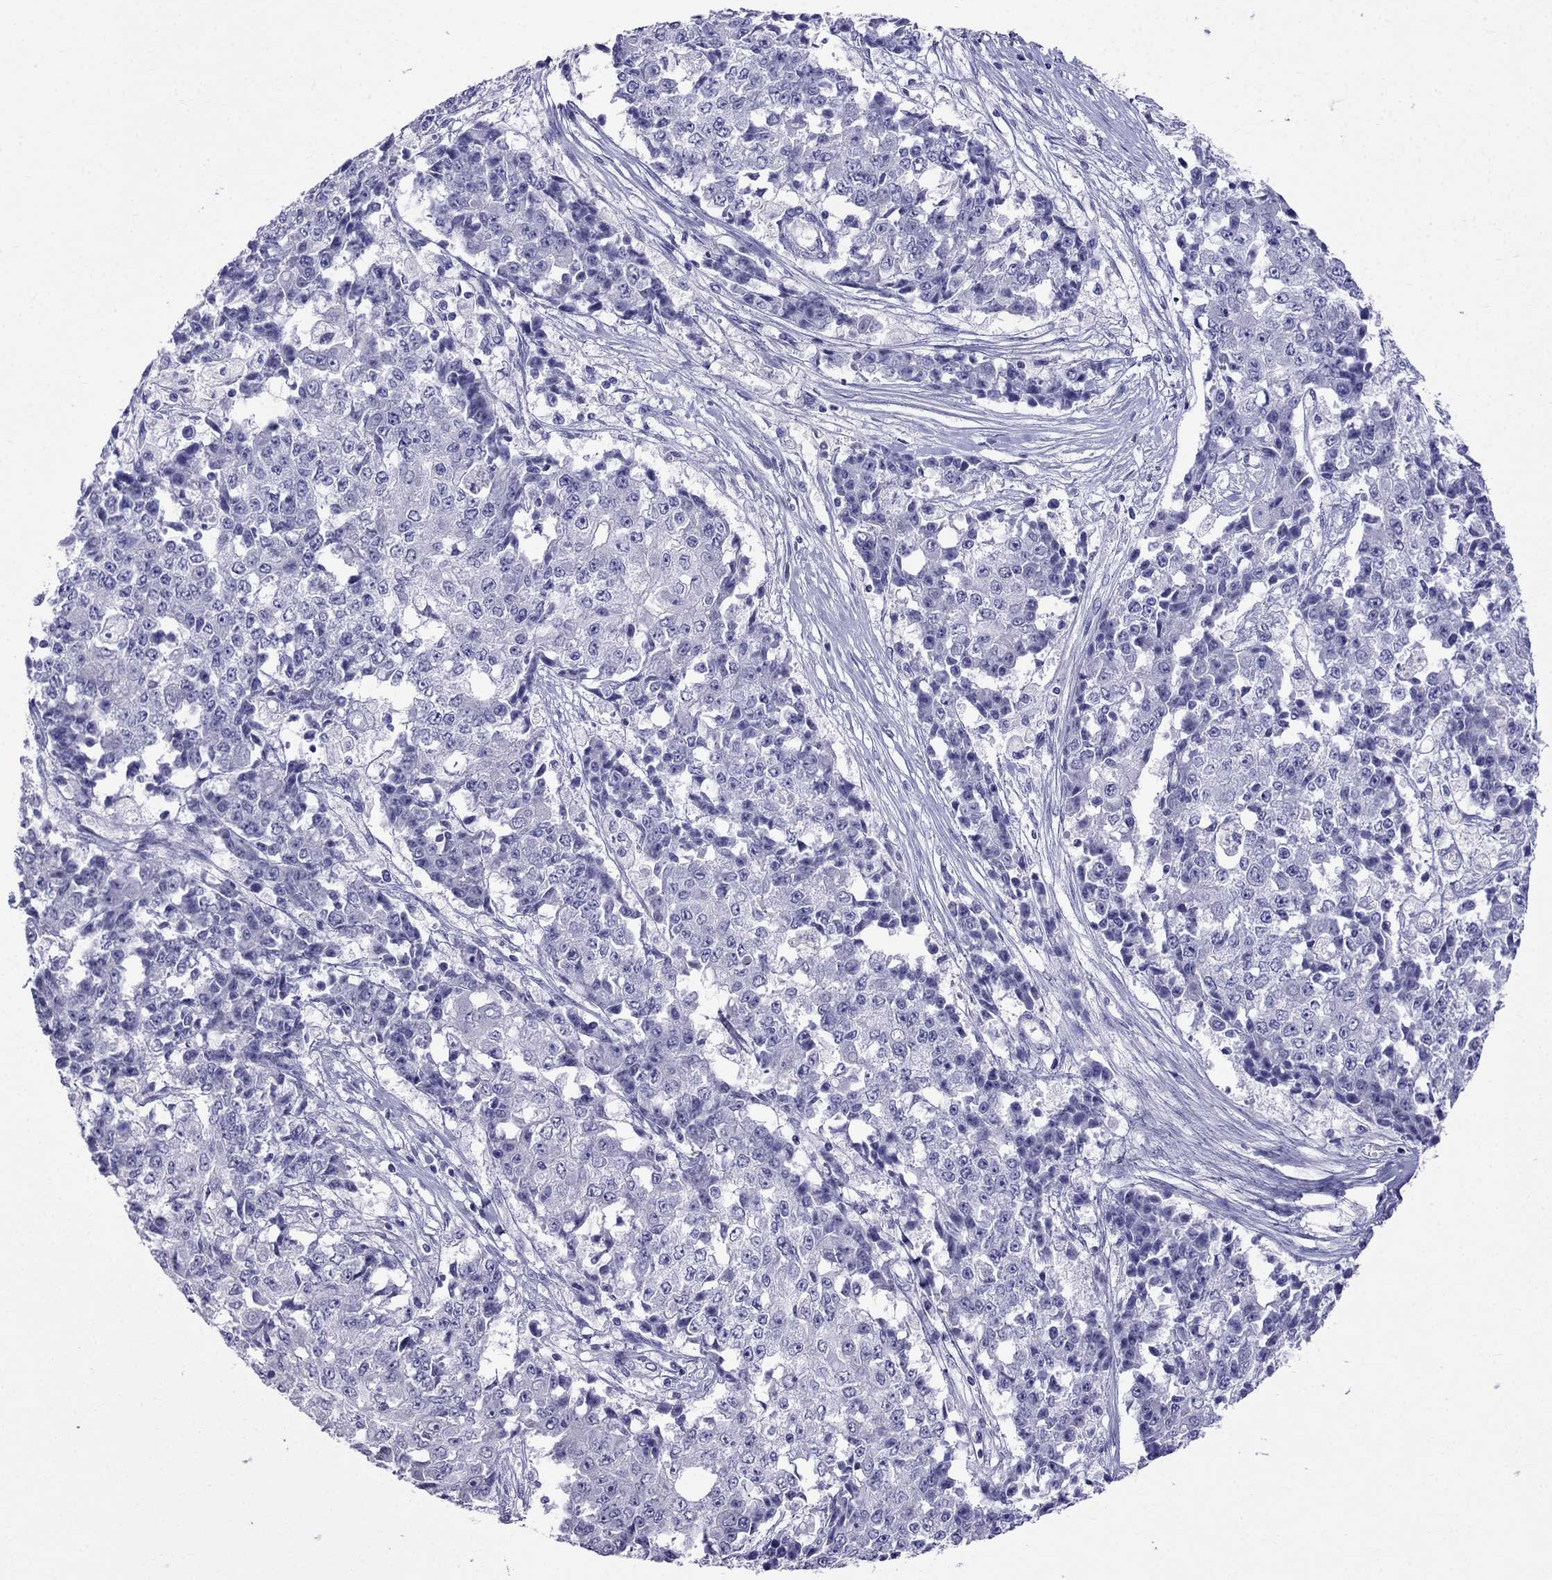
{"staining": {"intensity": "negative", "quantity": "none", "location": "none"}, "tissue": "ovarian cancer", "cell_type": "Tumor cells", "image_type": "cancer", "snomed": [{"axis": "morphology", "description": "Carcinoma, endometroid"}, {"axis": "topography", "description": "Ovary"}], "caption": "A high-resolution histopathology image shows immunohistochemistry (IHC) staining of ovarian cancer, which reveals no significant staining in tumor cells.", "gene": "PATE1", "patient": {"sex": "female", "age": 42}}